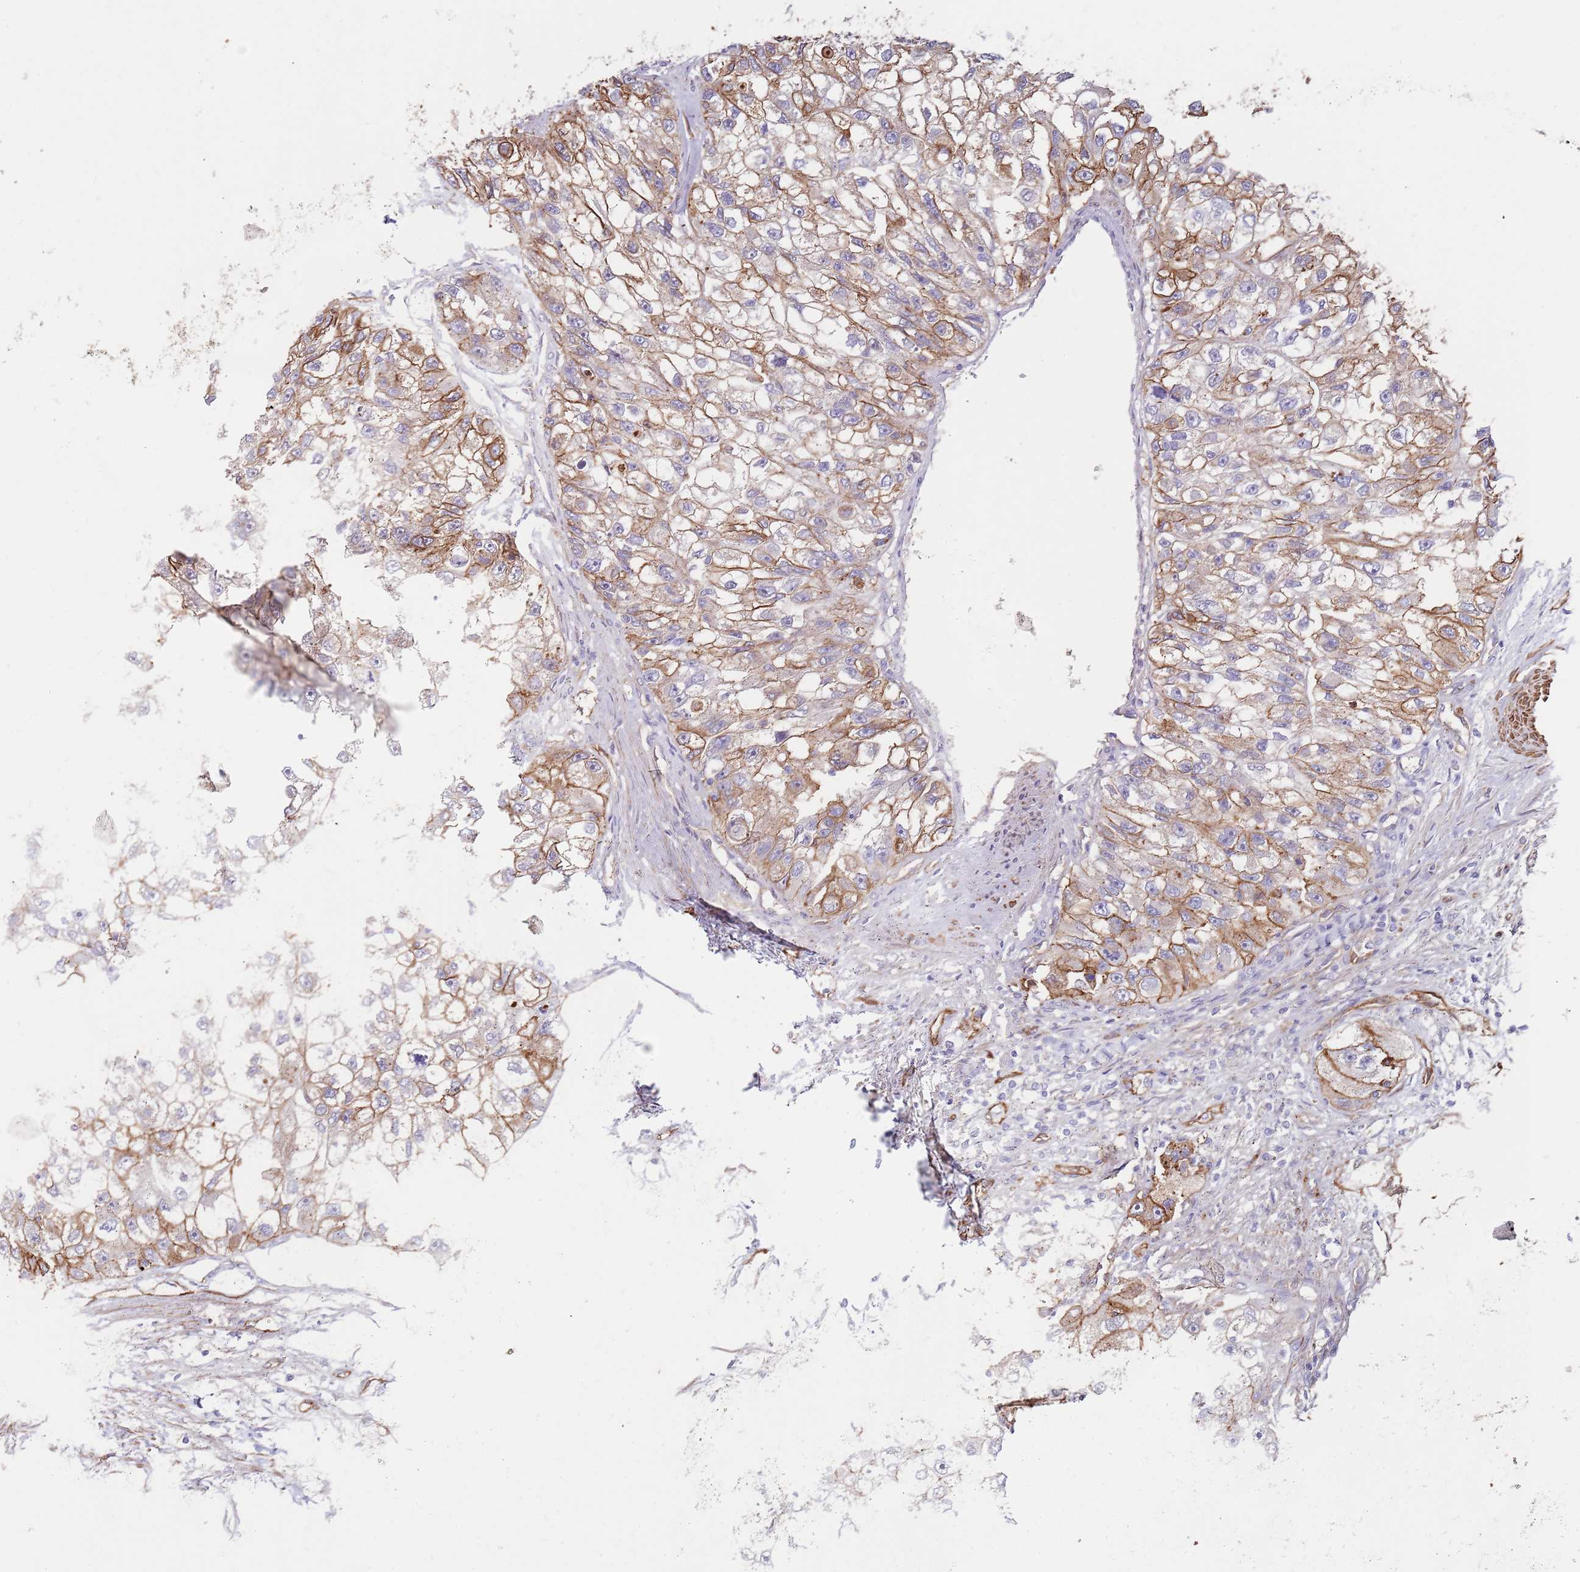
{"staining": {"intensity": "moderate", "quantity": "25%-75%", "location": "cytoplasmic/membranous"}, "tissue": "renal cancer", "cell_type": "Tumor cells", "image_type": "cancer", "snomed": [{"axis": "morphology", "description": "Adenocarcinoma, NOS"}, {"axis": "topography", "description": "Kidney"}], "caption": "Immunohistochemistry (IHC) of human renal cancer (adenocarcinoma) demonstrates medium levels of moderate cytoplasmic/membranous expression in approximately 25%-75% of tumor cells. The staining was performed using DAB (3,3'-diaminobenzidine) to visualize the protein expression in brown, while the nuclei were stained in blue with hematoxylin (Magnification: 20x).", "gene": "BPNT1", "patient": {"sex": "male", "age": 63}}